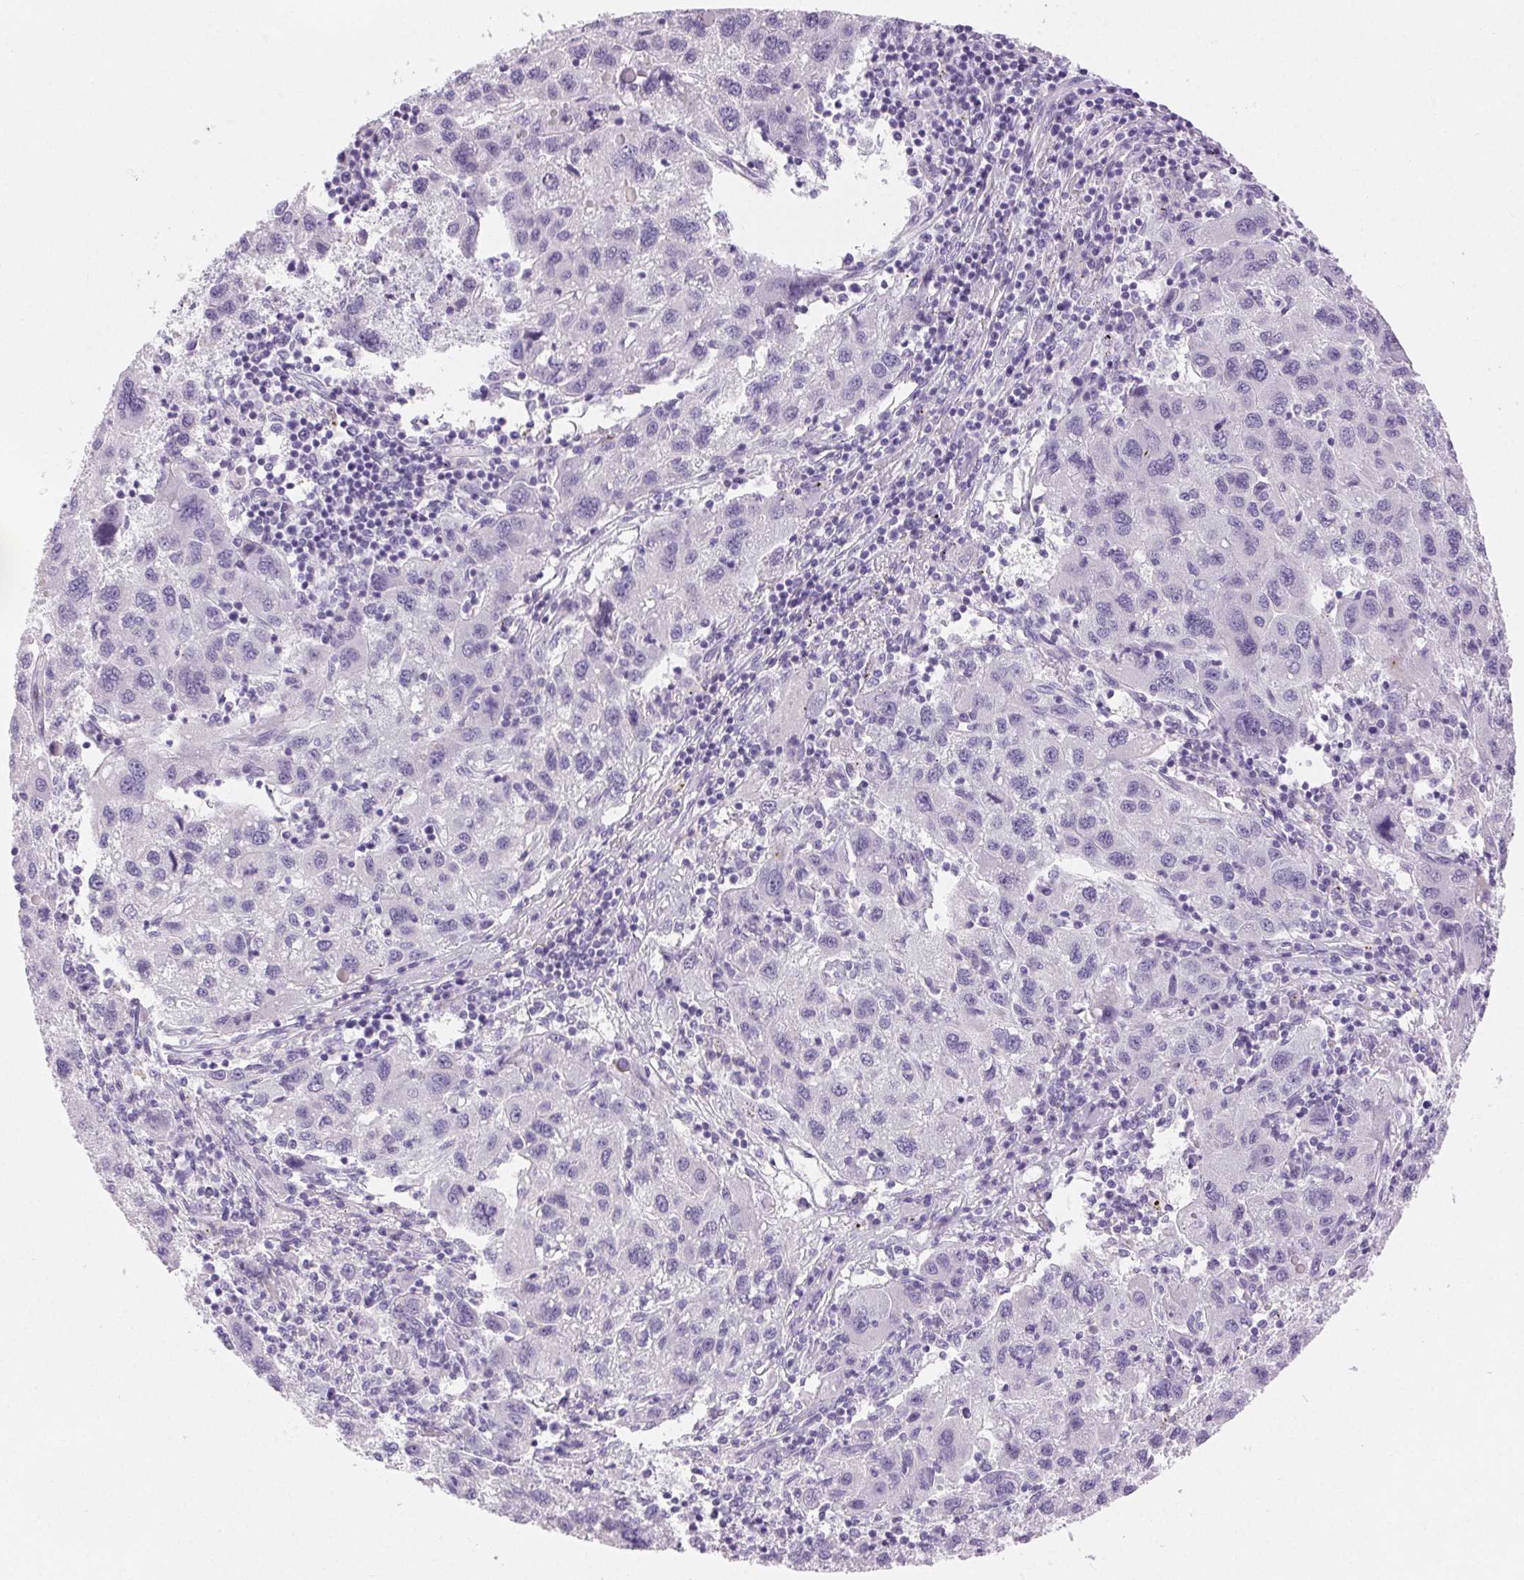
{"staining": {"intensity": "negative", "quantity": "none", "location": "none"}, "tissue": "liver cancer", "cell_type": "Tumor cells", "image_type": "cancer", "snomed": [{"axis": "morphology", "description": "Carcinoma, Hepatocellular, NOS"}, {"axis": "topography", "description": "Liver"}], "caption": "Hepatocellular carcinoma (liver) was stained to show a protein in brown. There is no significant positivity in tumor cells.", "gene": "CLDN16", "patient": {"sex": "female", "age": 77}}